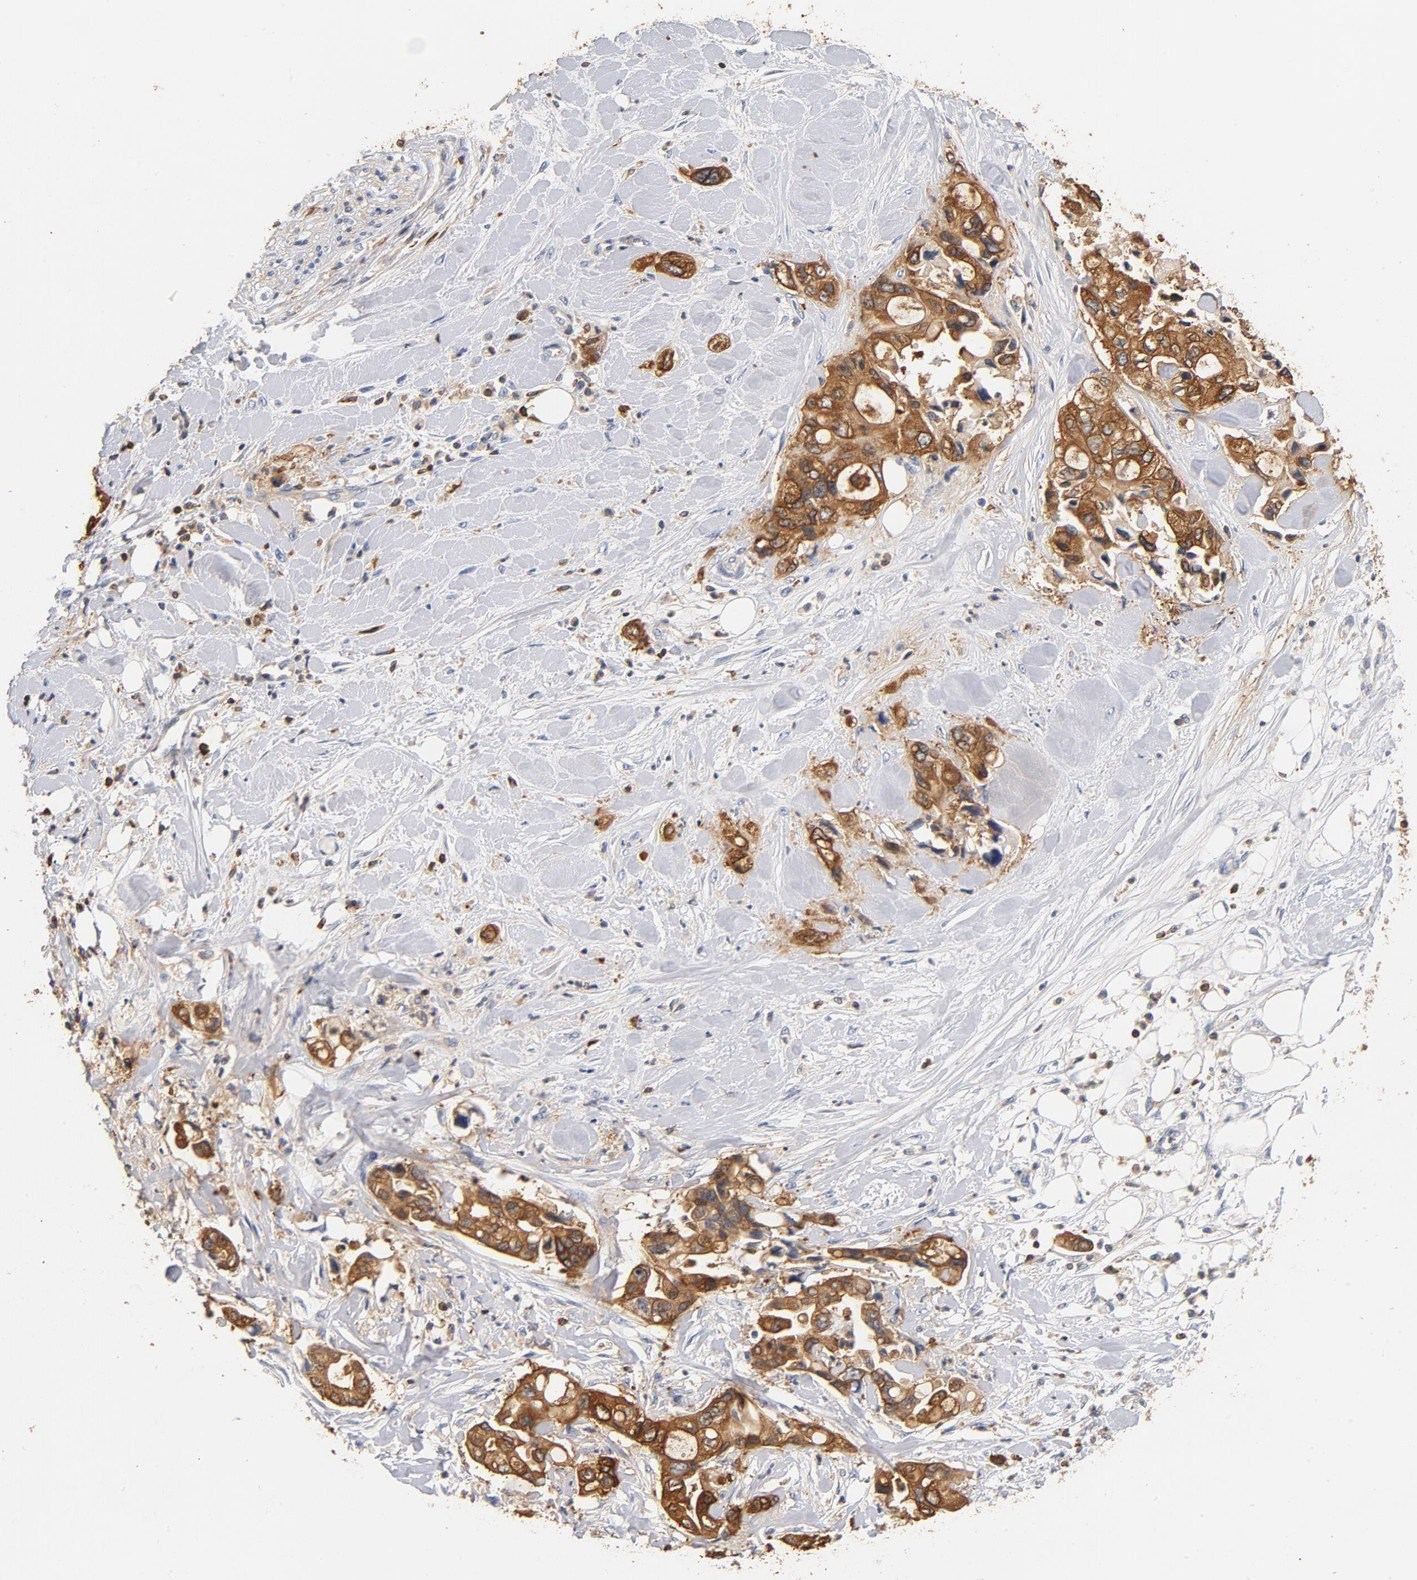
{"staining": {"intensity": "moderate", "quantity": ">75%", "location": "cytoplasmic/membranous"}, "tissue": "pancreatic cancer", "cell_type": "Tumor cells", "image_type": "cancer", "snomed": [{"axis": "morphology", "description": "Adenocarcinoma, NOS"}, {"axis": "topography", "description": "Pancreas"}], "caption": "Pancreatic adenocarcinoma tissue demonstrates moderate cytoplasmic/membranous expression in about >75% of tumor cells, visualized by immunohistochemistry.", "gene": "EZR", "patient": {"sex": "male", "age": 70}}